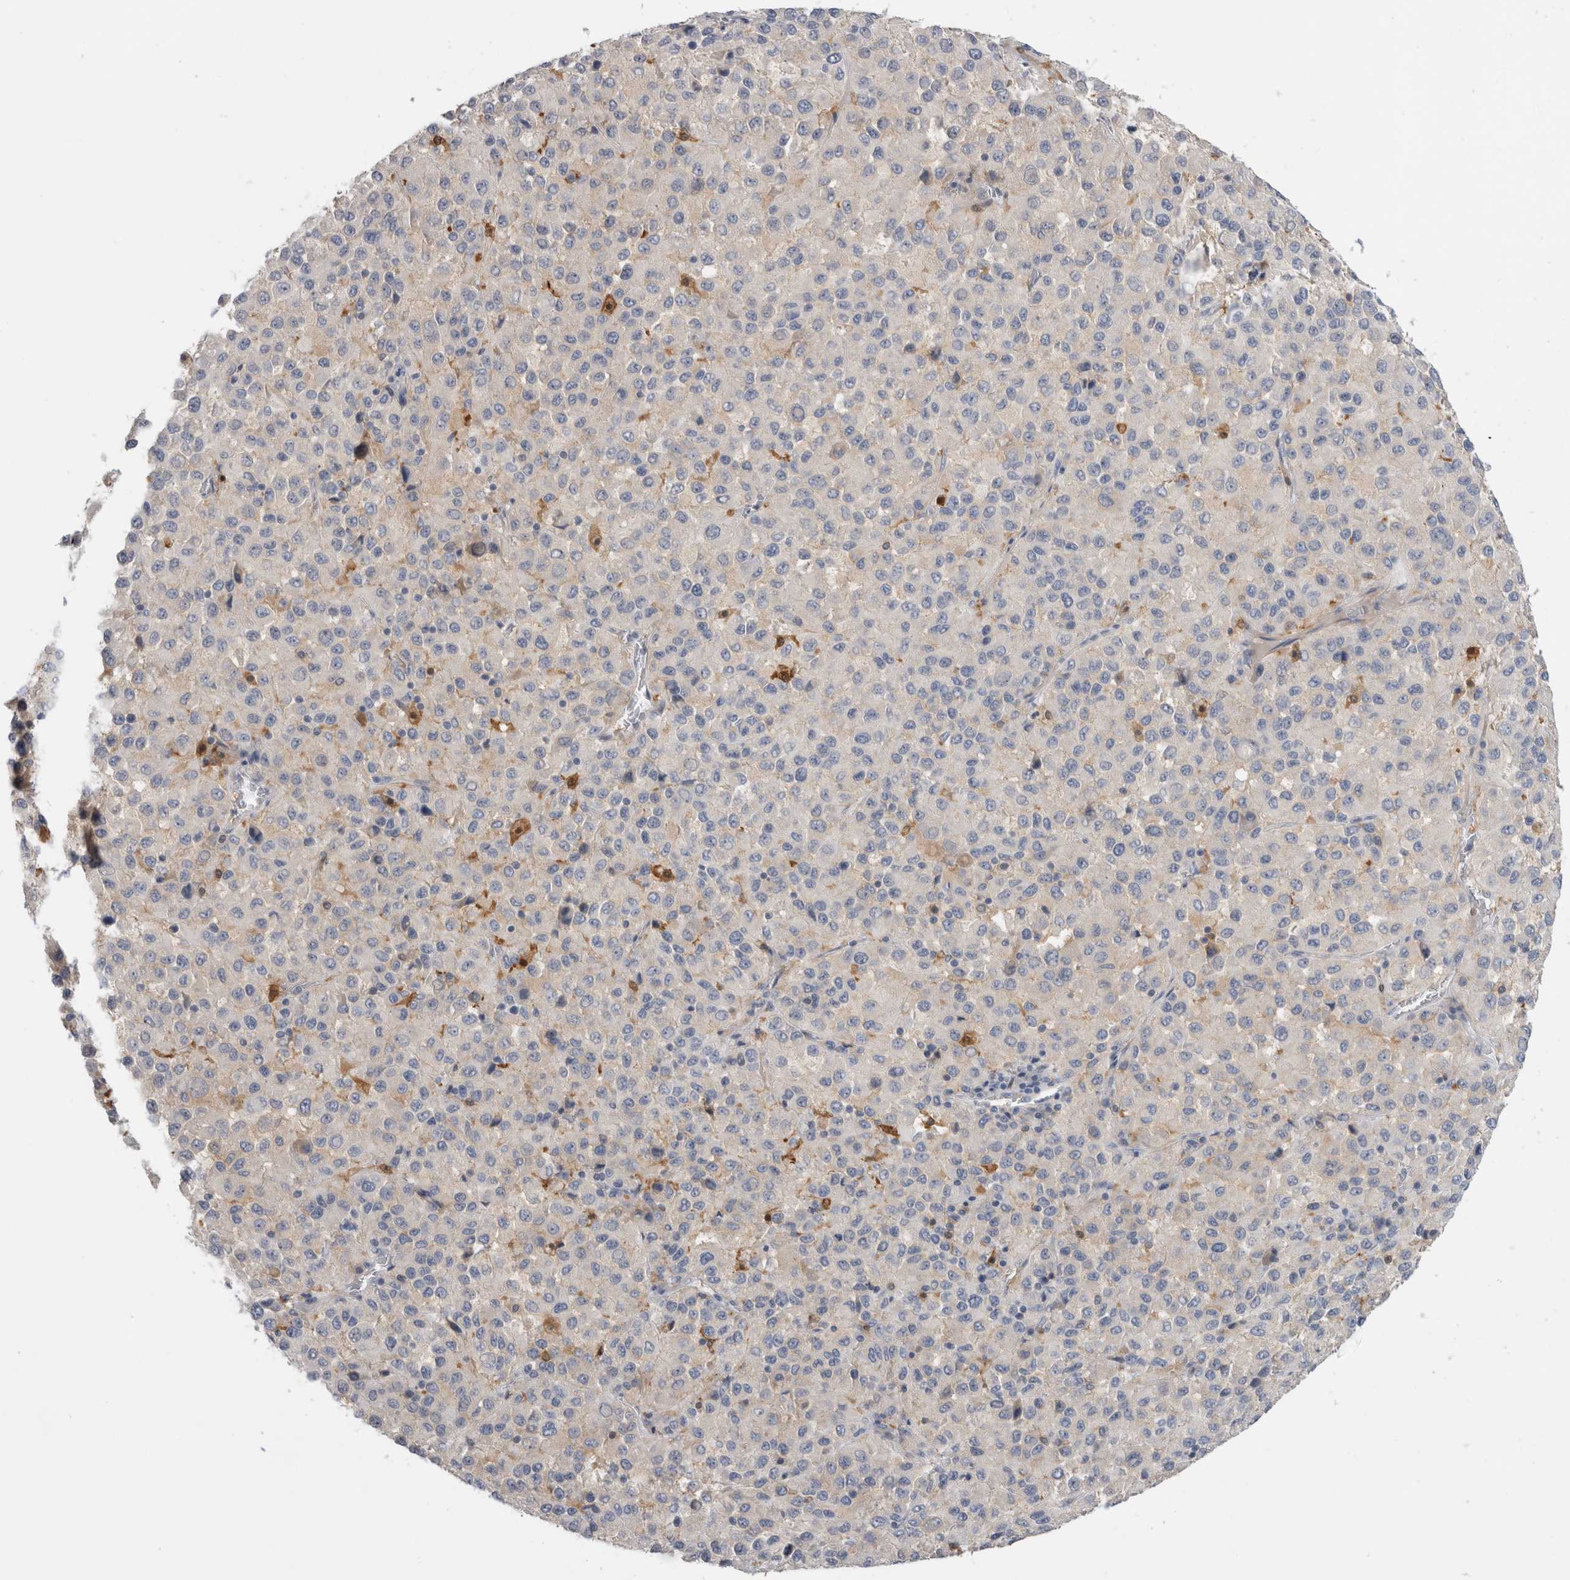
{"staining": {"intensity": "negative", "quantity": "none", "location": "none"}, "tissue": "melanoma", "cell_type": "Tumor cells", "image_type": "cancer", "snomed": [{"axis": "morphology", "description": "Malignant melanoma, Metastatic site"}, {"axis": "topography", "description": "Lung"}], "caption": "Immunohistochemistry (IHC) micrograph of human melanoma stained for a protein (brown), which reveals no positivity in tumor cells.", "gene": "SLC20A2", "patient": {"sex": "male", "age": 64}}